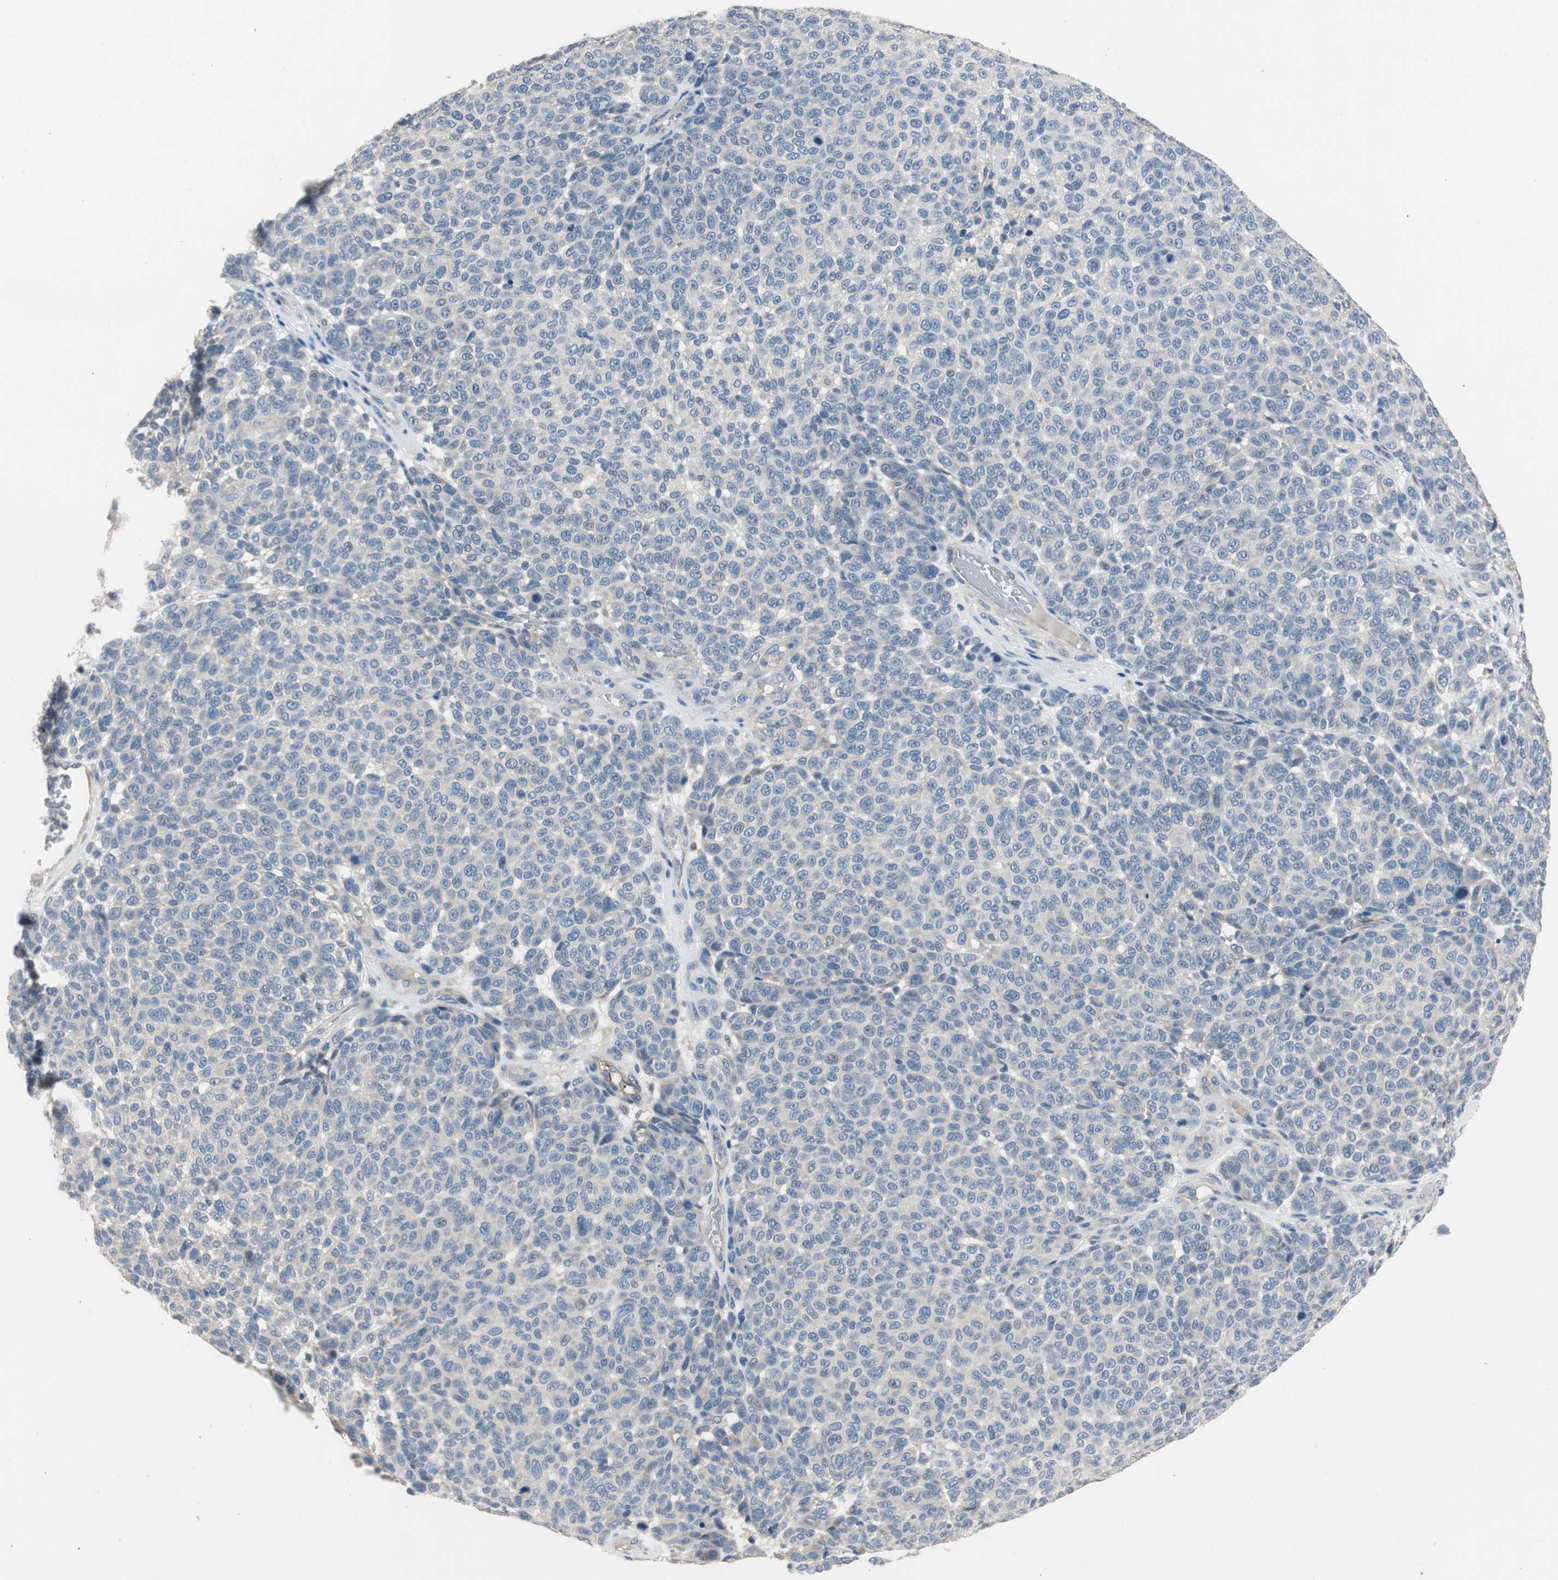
{"staining": {"intensity": "negative", "quantity": "none", "location": "none"}, "tissue": "melanoma", "cell_type": "Tumor cells", "image_type": "cancer", "snomed": [{"axis": "morphology", "description": "Malignant melanoma, NOS"}, {"axis": "topography", "description": "Skin"}], "caption": "Immunohistochemistry of melanoma displays no positivity in tumor cells.", "gene": "ALPL", "patient": {"sex": "male", "age": 59}}